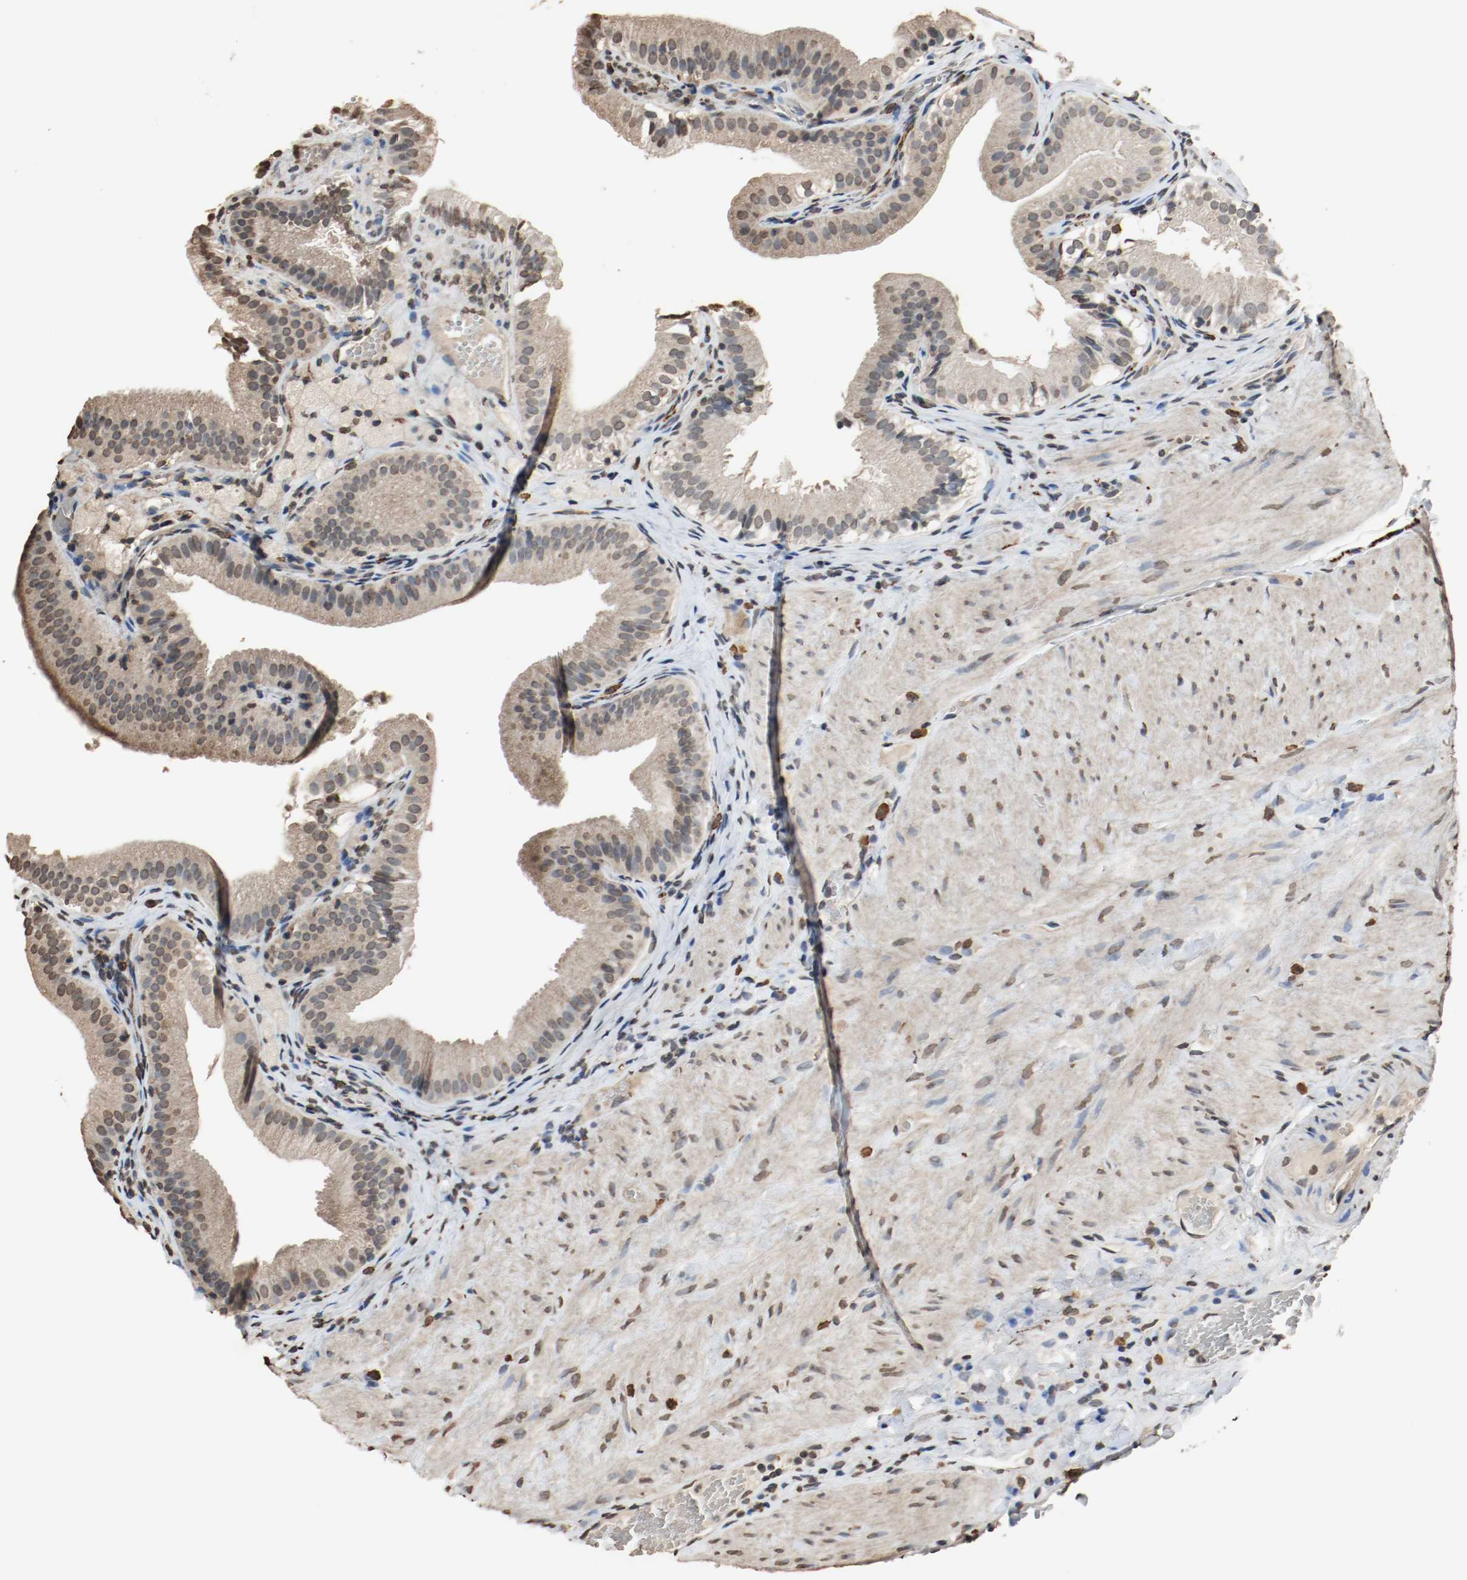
{"staining": {"intensity": "weak", "quantity": "<25%", "location": "cytoplasmic/membranous"}, "tissue": "gallbladder", "cell_type": "Glandular cells", "image_type": "normal", "snomed": [{"axis": "morphology", "description": "Normal tissue, NOS"}, {"axis": "topography", "description": "Gallbladder"}], "caption": "This is an immunohistochemistry micrograph of benign human gallbladder. There is no staining in glandular cells.", "gene": "RTN4", "patient": {"sex": "female", "age": 24}}